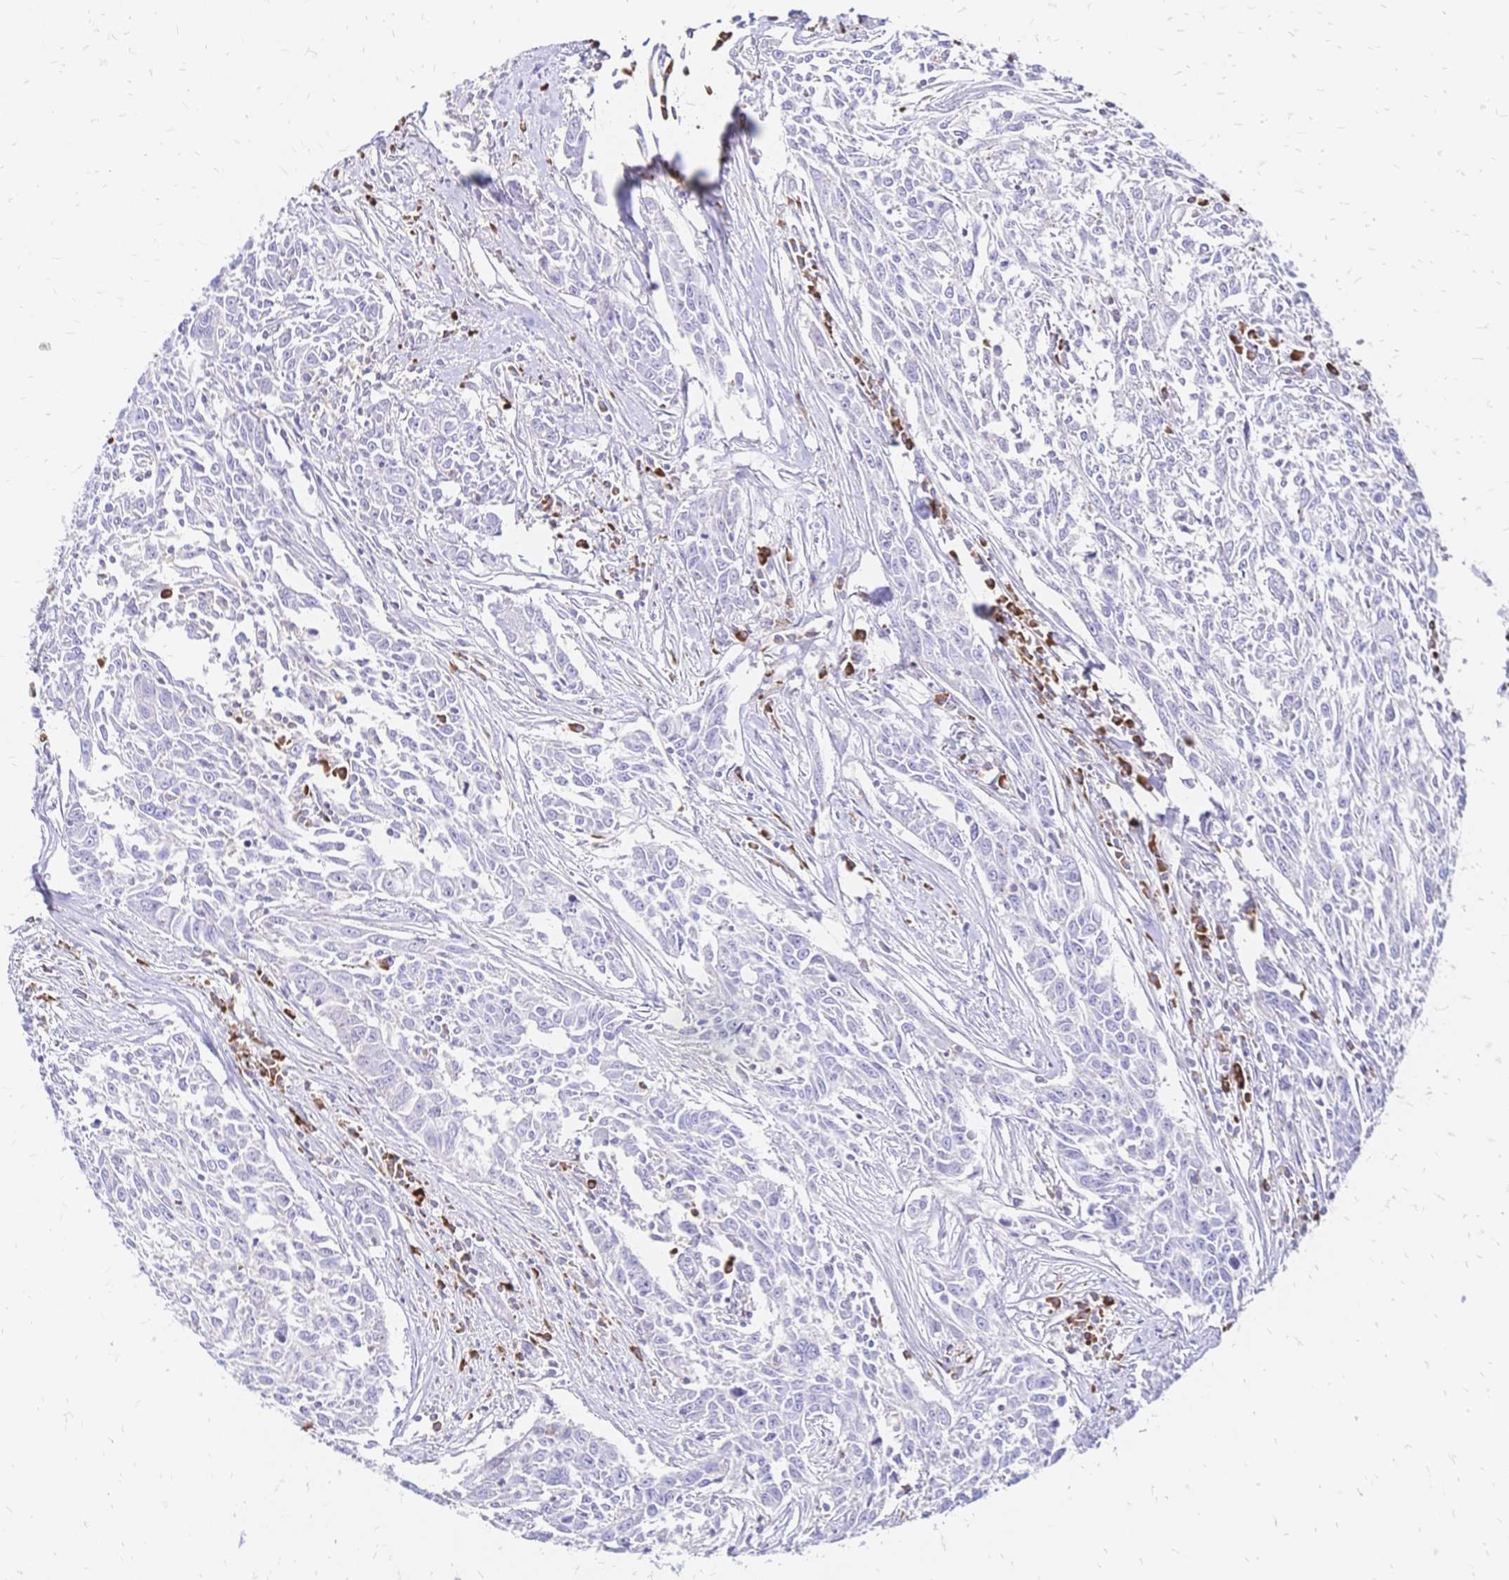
{"staining": {"intensity": "negative", "quantity": "none", "location": "none"}, "tissue": "breast cancer", "cell_type": "Tumor cells", "image_type": "cancer", "snomed": [{"axis": "morphology", "description": "Duct carcinoma"}, {"axis": "topography", "description": "Breast"}], "caption": "DAB (3,3'-diaminobenzidine) immunohistochemical staining of human breast cancer (infiltrating ductal carcinoma) exhibits no significant positivity in tumor cells.", "gene": "IL2RA", "patient": {"sex": "female", "age": 50}}